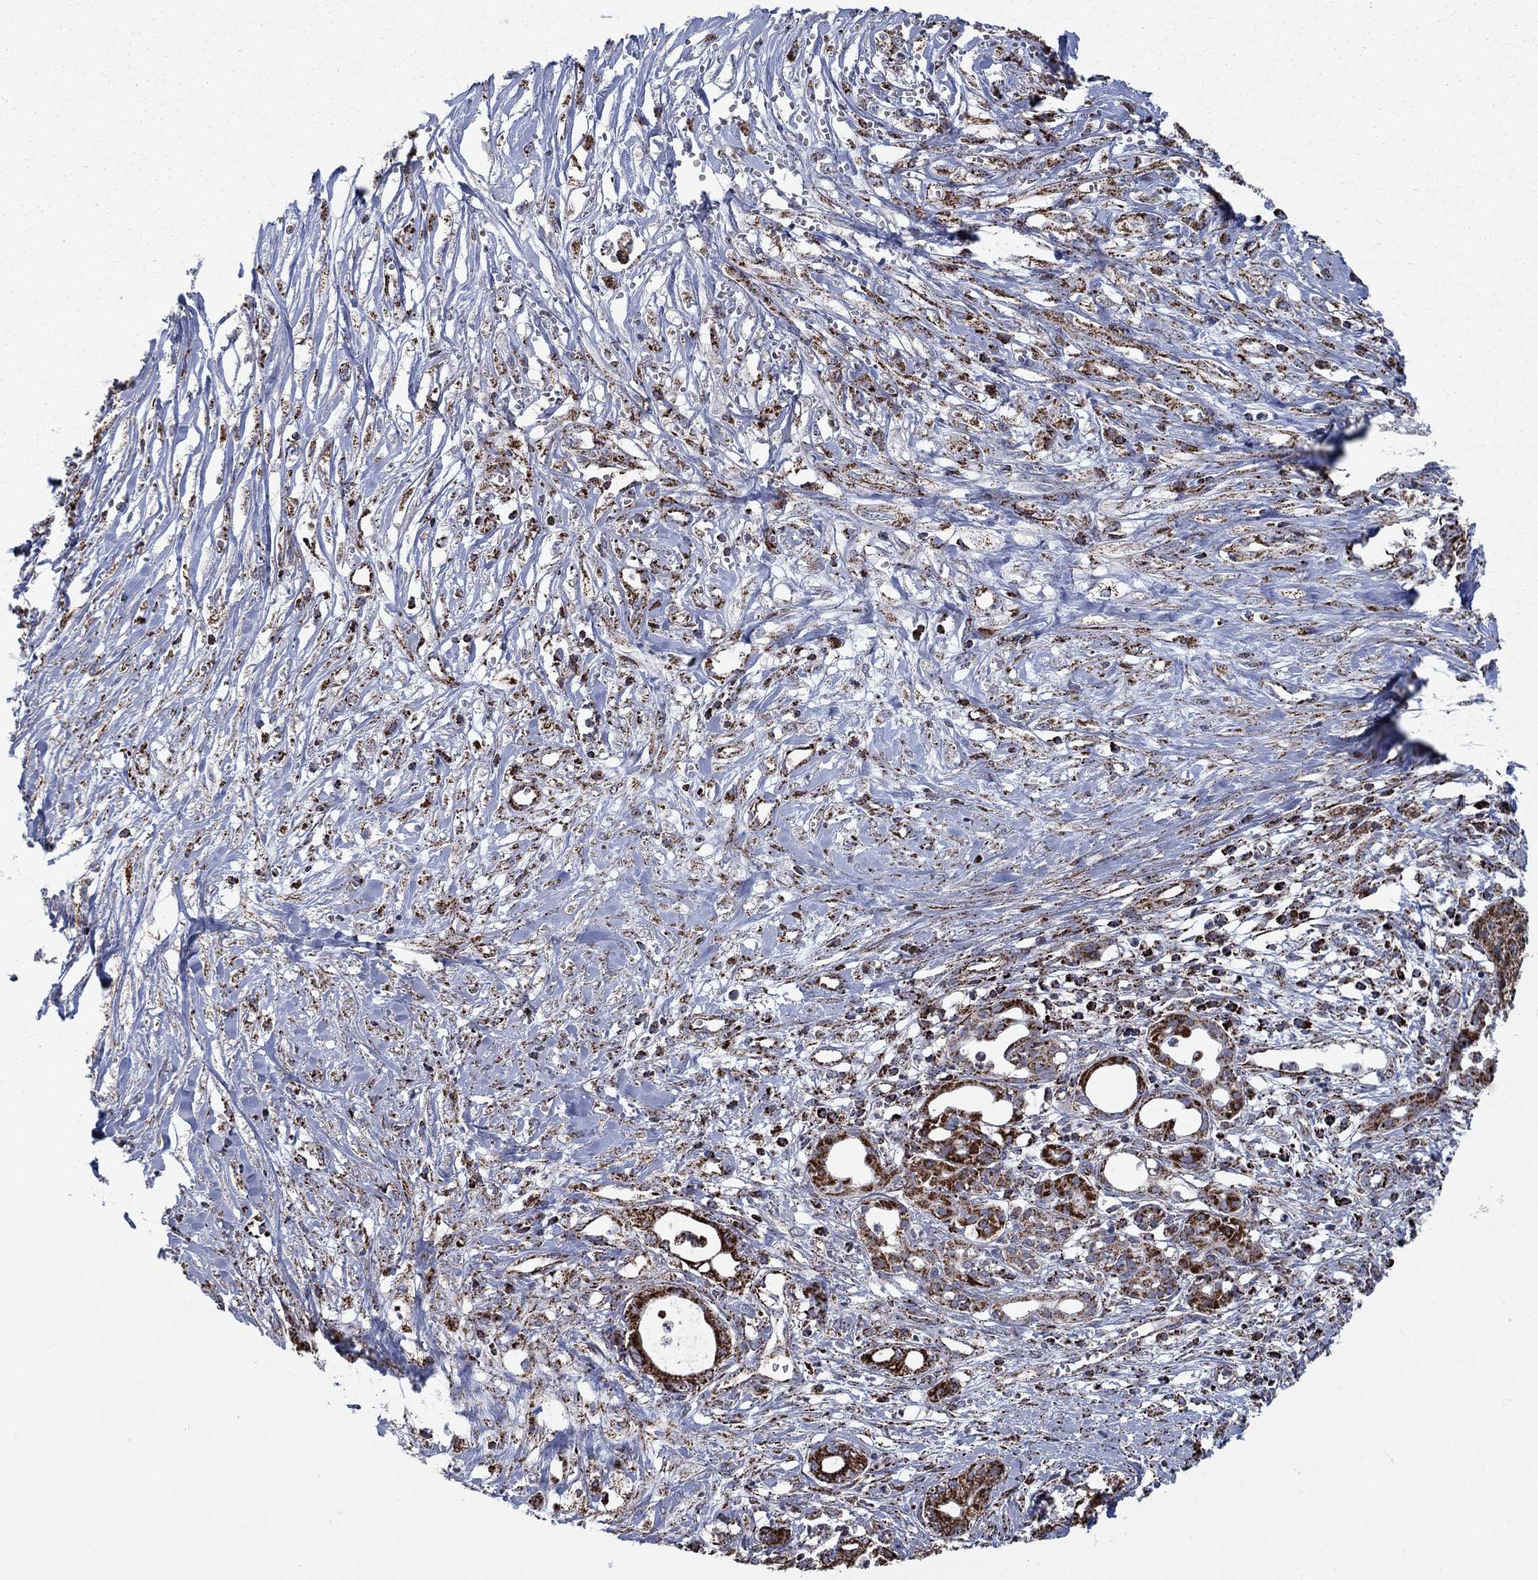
{"staining": {"intensity": "strong", "quantity": "25%-75%", "location": "cytoplasmic/membranous"}, "tissue": "pancreatic cancer", "cell_type": "Tumor cells", "image_type": "cancer", "snomed": [{"axis": "morphology", "description": "Adenocarcinoma, NOS"}, {"axis": "topography", "description": "Pancreas"}], "caption": "DAB (3,3'-diaminobenzidine) immunohistochemical staining of human adenocarcinoma (pancreatic) reveals strong cytoplasmic/membranous protein expression in approximately 25%-75% of tumor cells. The staining was performed using DAB (3,3'-diaminobenzidine), with brown indicating positive protein expression. Nuclei are stained blue with hematoxylin.", "gene": "MOAP1", "patient": {"sex": "male", "age": 71}}